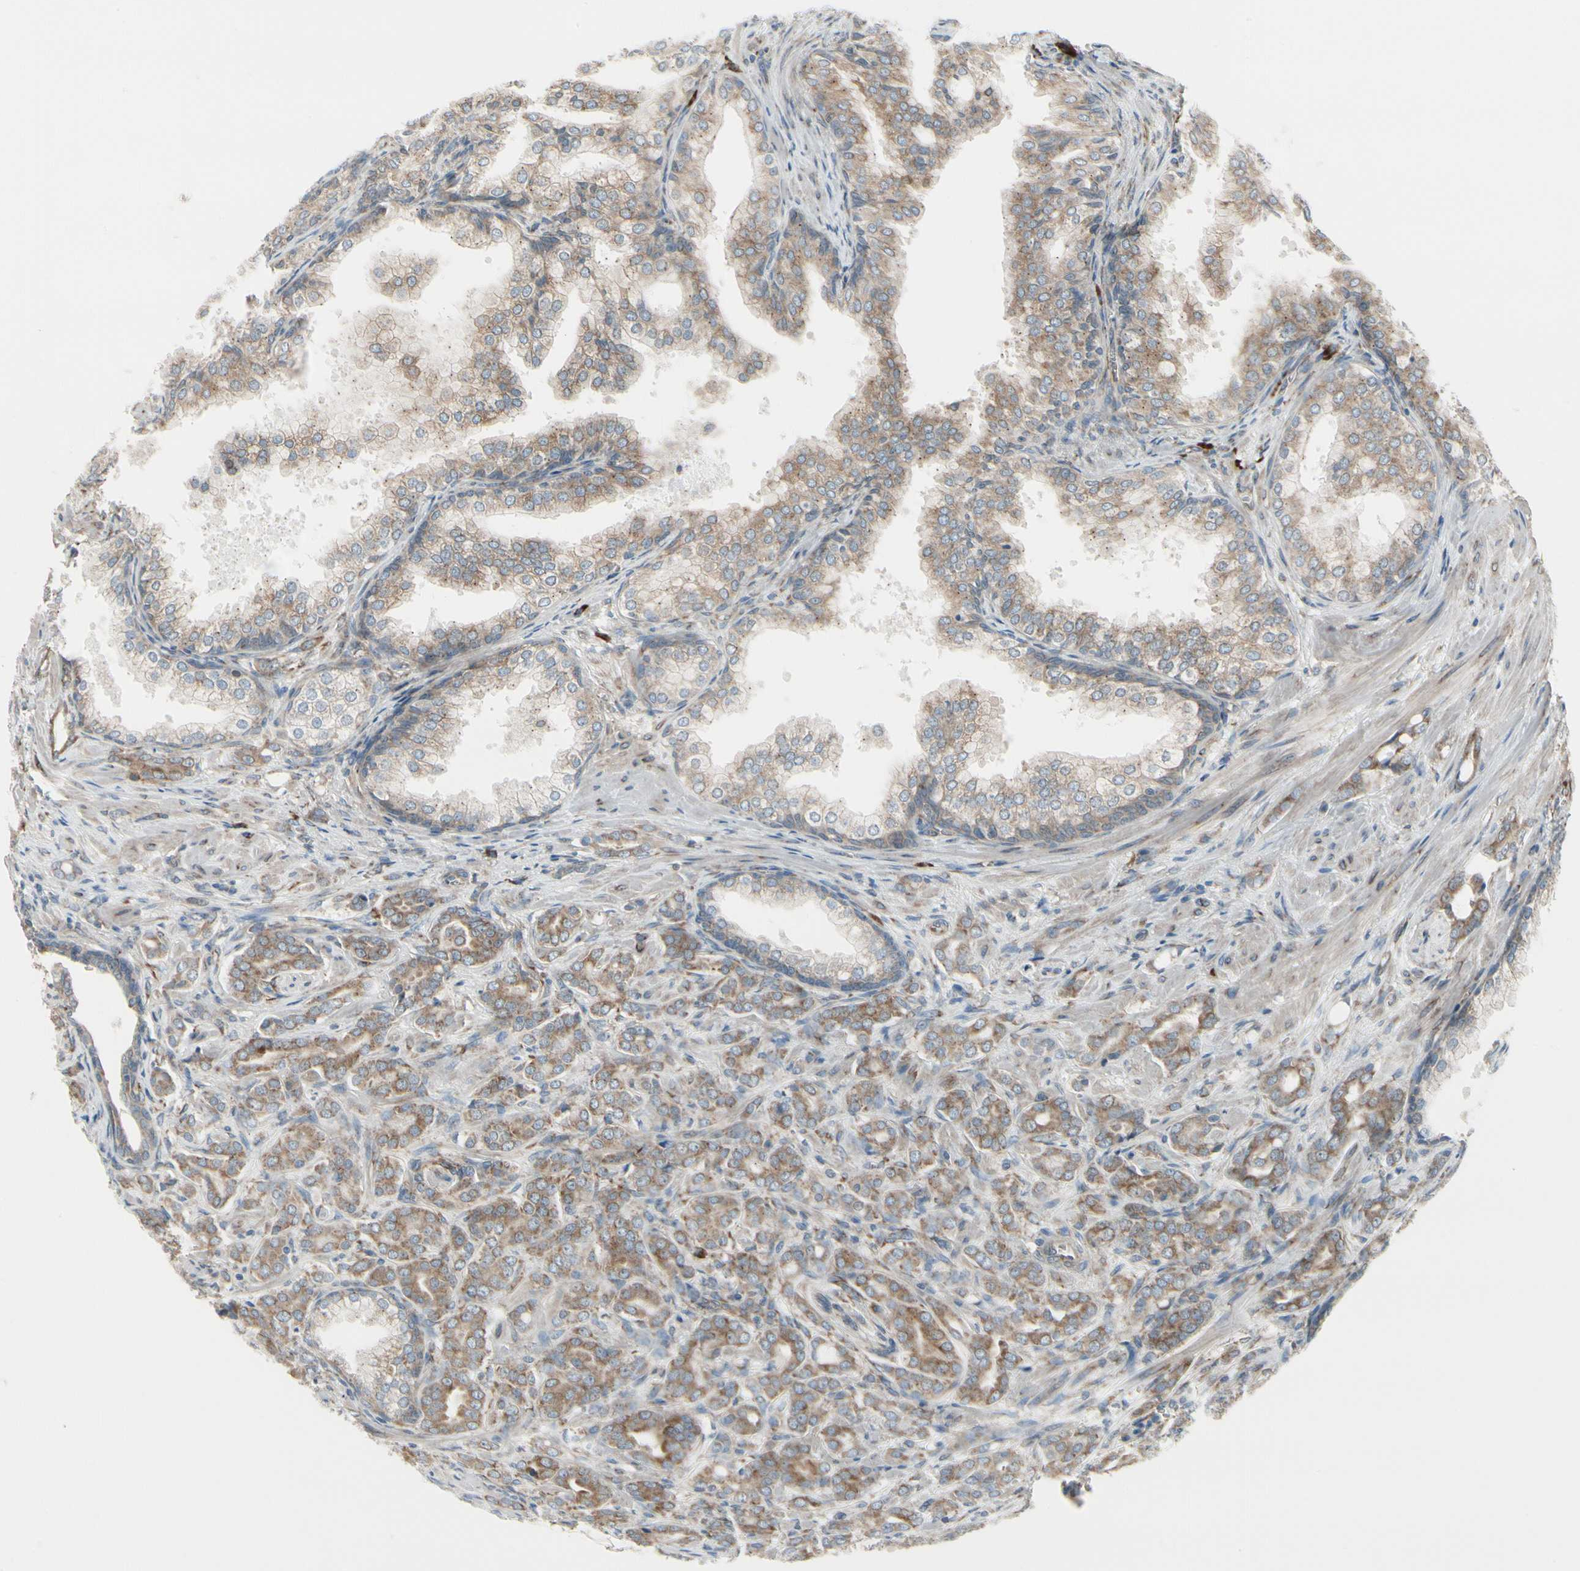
{"staining": {"intensity": "moderate", "quantity": ">75%", "location": "cytoplasmic/membranous"}, "tissue": "prostate cancer", "cell_type": "Tumor cells", "image_type": "cancer", "snomed": [{"axis": "morphology", "description": "Adenocarcinoma, High grade"}, {"axis": "topography", "description": "Prostate"}], "caption": "Tumor cells display medium levels of moderate cytoplasmic/membranous positivity in about >75% of cells in human prostate cancer. The protein of interest is stained brown, and the nuclei are stained in blue (DAB (3,3'-diaminobenzidine) IHC with brightfield microscopy, high magnification).", "gene": "FNDC3A", "patient": {"sex": "male", "age": 64}}